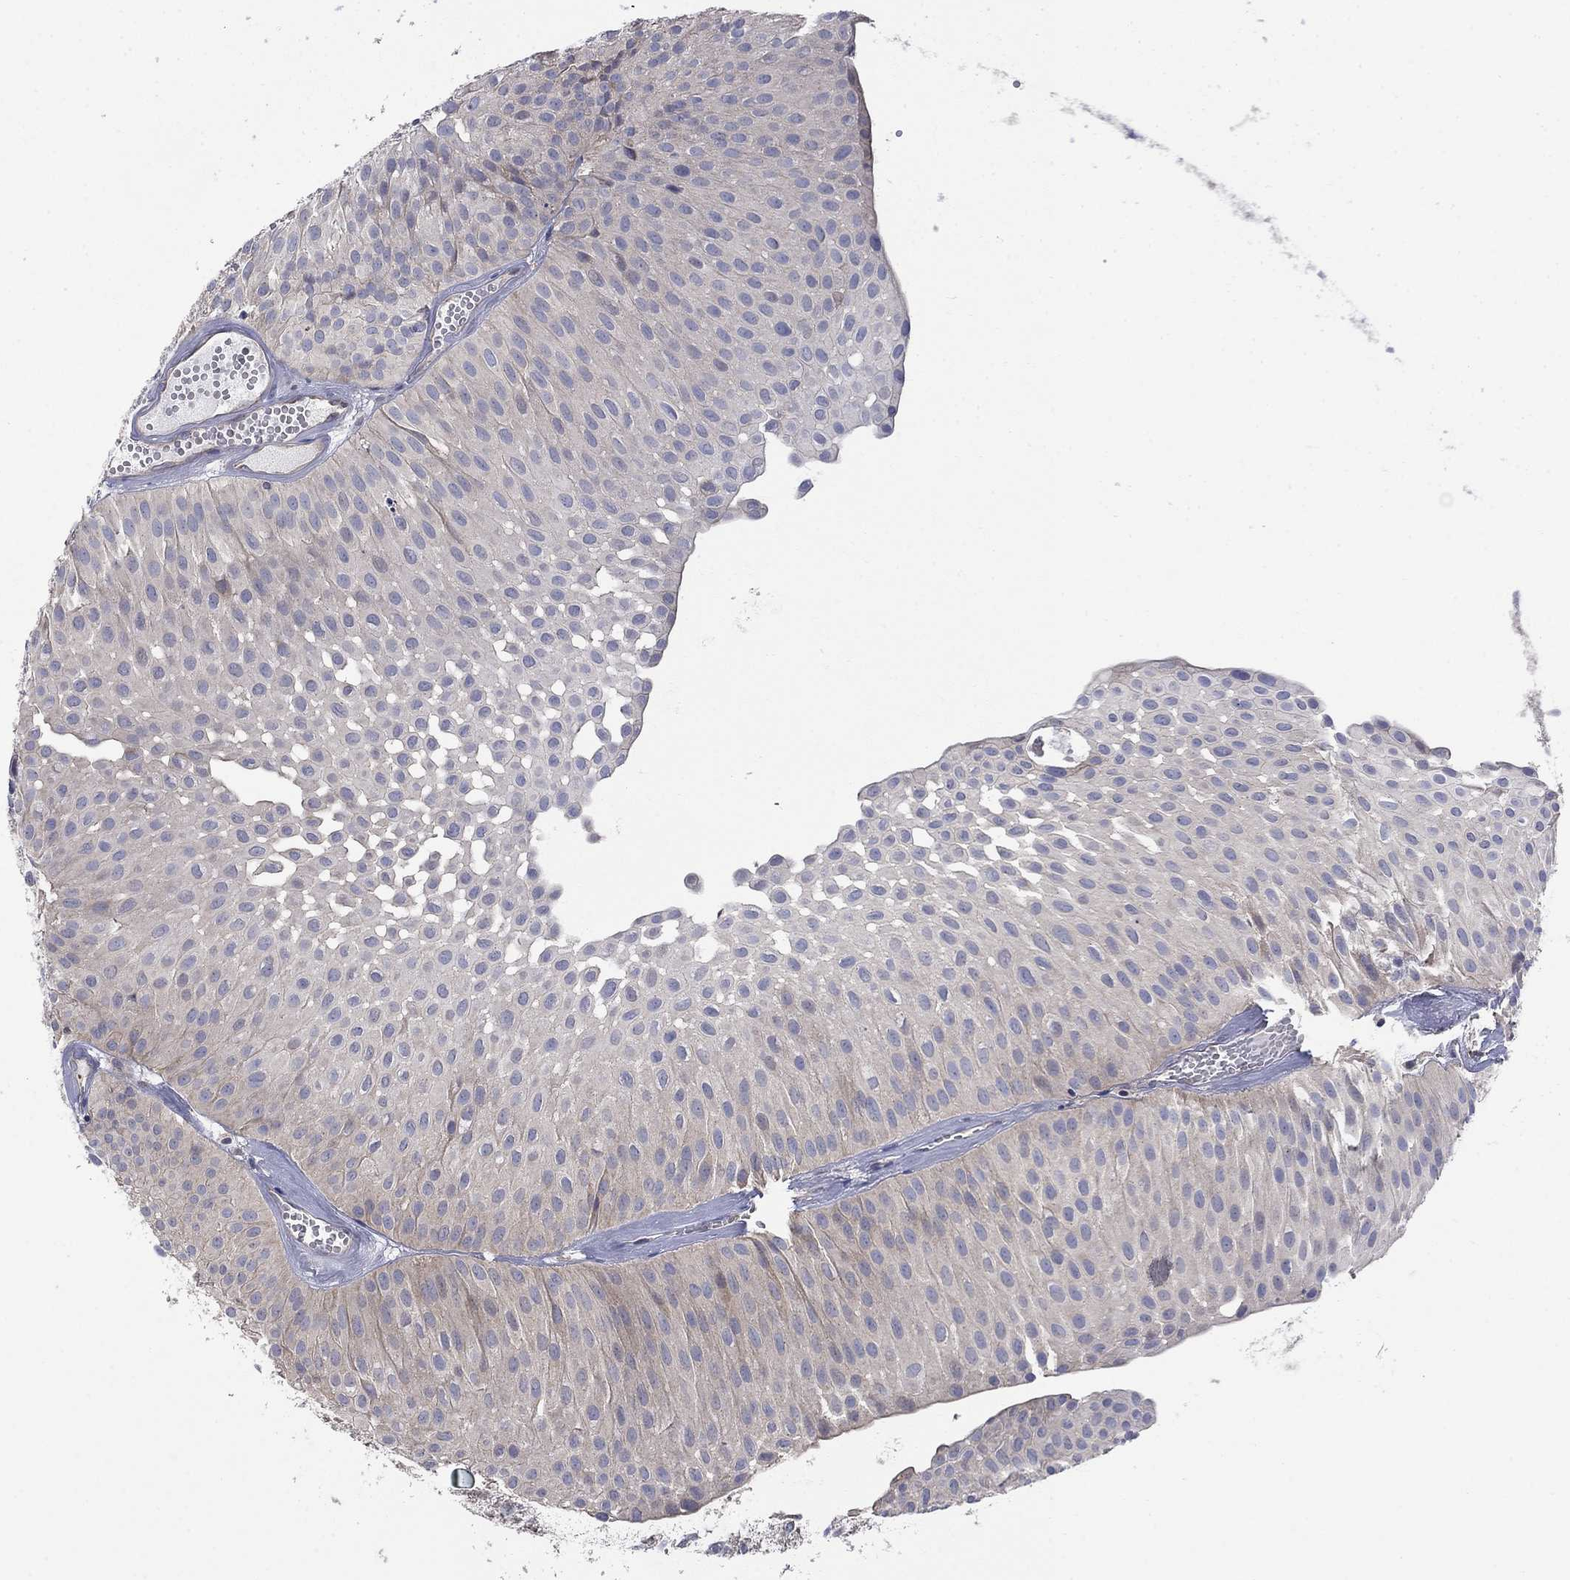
{"staining": {"intensity": "negative", "quantity": "none", "location": "none"}, "tissue": "urothelial cancer", "cell_type": "Tumor cells", "image_type": "cancer", "snomed": [{"axis": "morphology", "description": "Urothelial carcinoma, Low grade"}, {"axis": "topography", "description": "Urinary bladder"}], "caption": "Immunohistochemical staining of urothelial cancer shows no significant expression in tumor cells.", "gene": "PDZD2", "patient": {"sex": "male", "age": 64}}